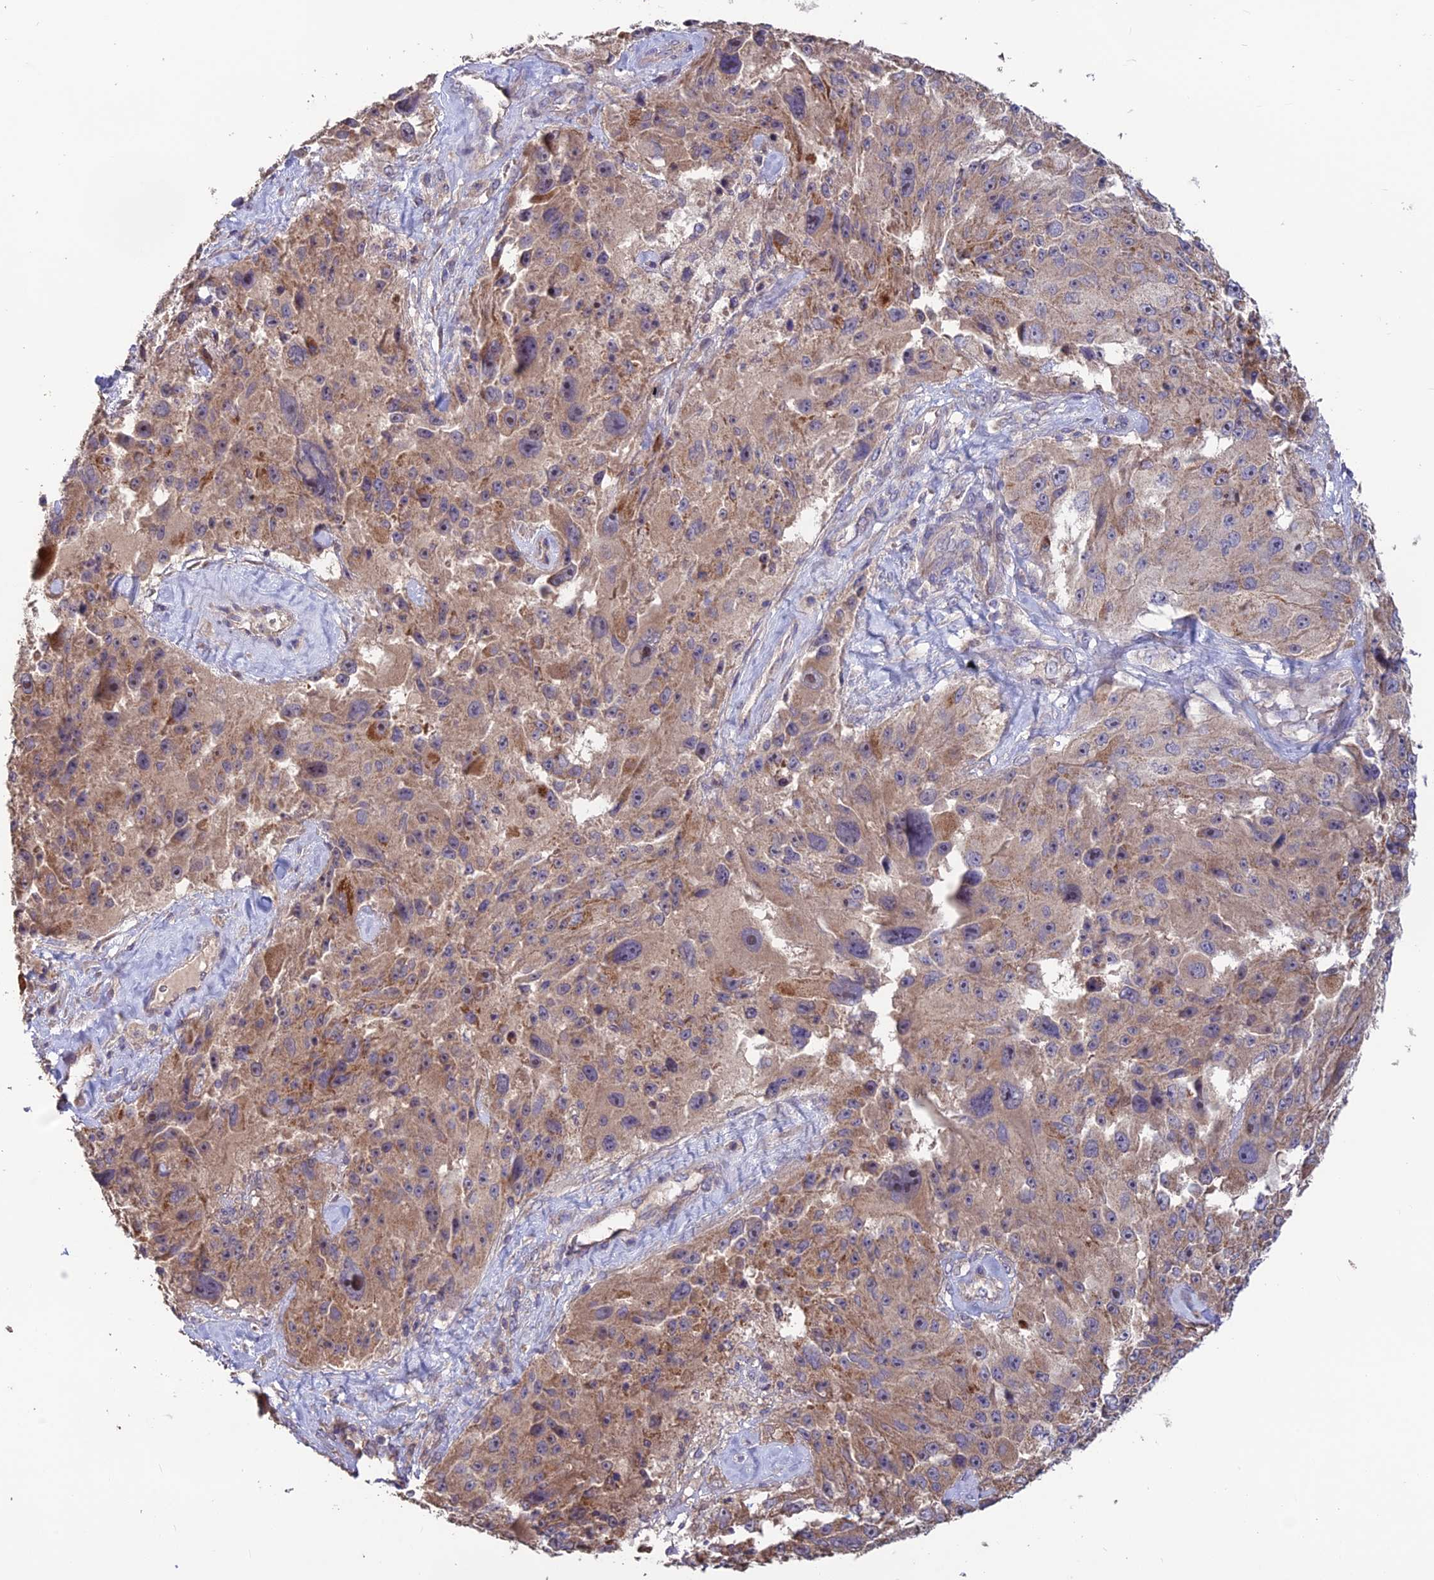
{"staining": {"intensity": "weak", "quantity": ">75%", "location": "cytoplasmic/membranous"}, "tissue": "melanoma", "cell_type": "Tumor cells", "image_type": "cancer", "snomed": [{"axis": "morphology", "description": "Malignant melanoma, Metastatic site"}, {"axis": "topography", "description": "Lymph node"}], "caption": "A histopathology image of human malignant melanoma (metastatic site) stained for a protein shows weak cytoplasmic/membranous brown staining in tumor cells. (brown staining indicates protein expression, while blue staining denotes nuclei).", "gene": "SHISA5", "patient": {"sex": "male", "age": 62}}